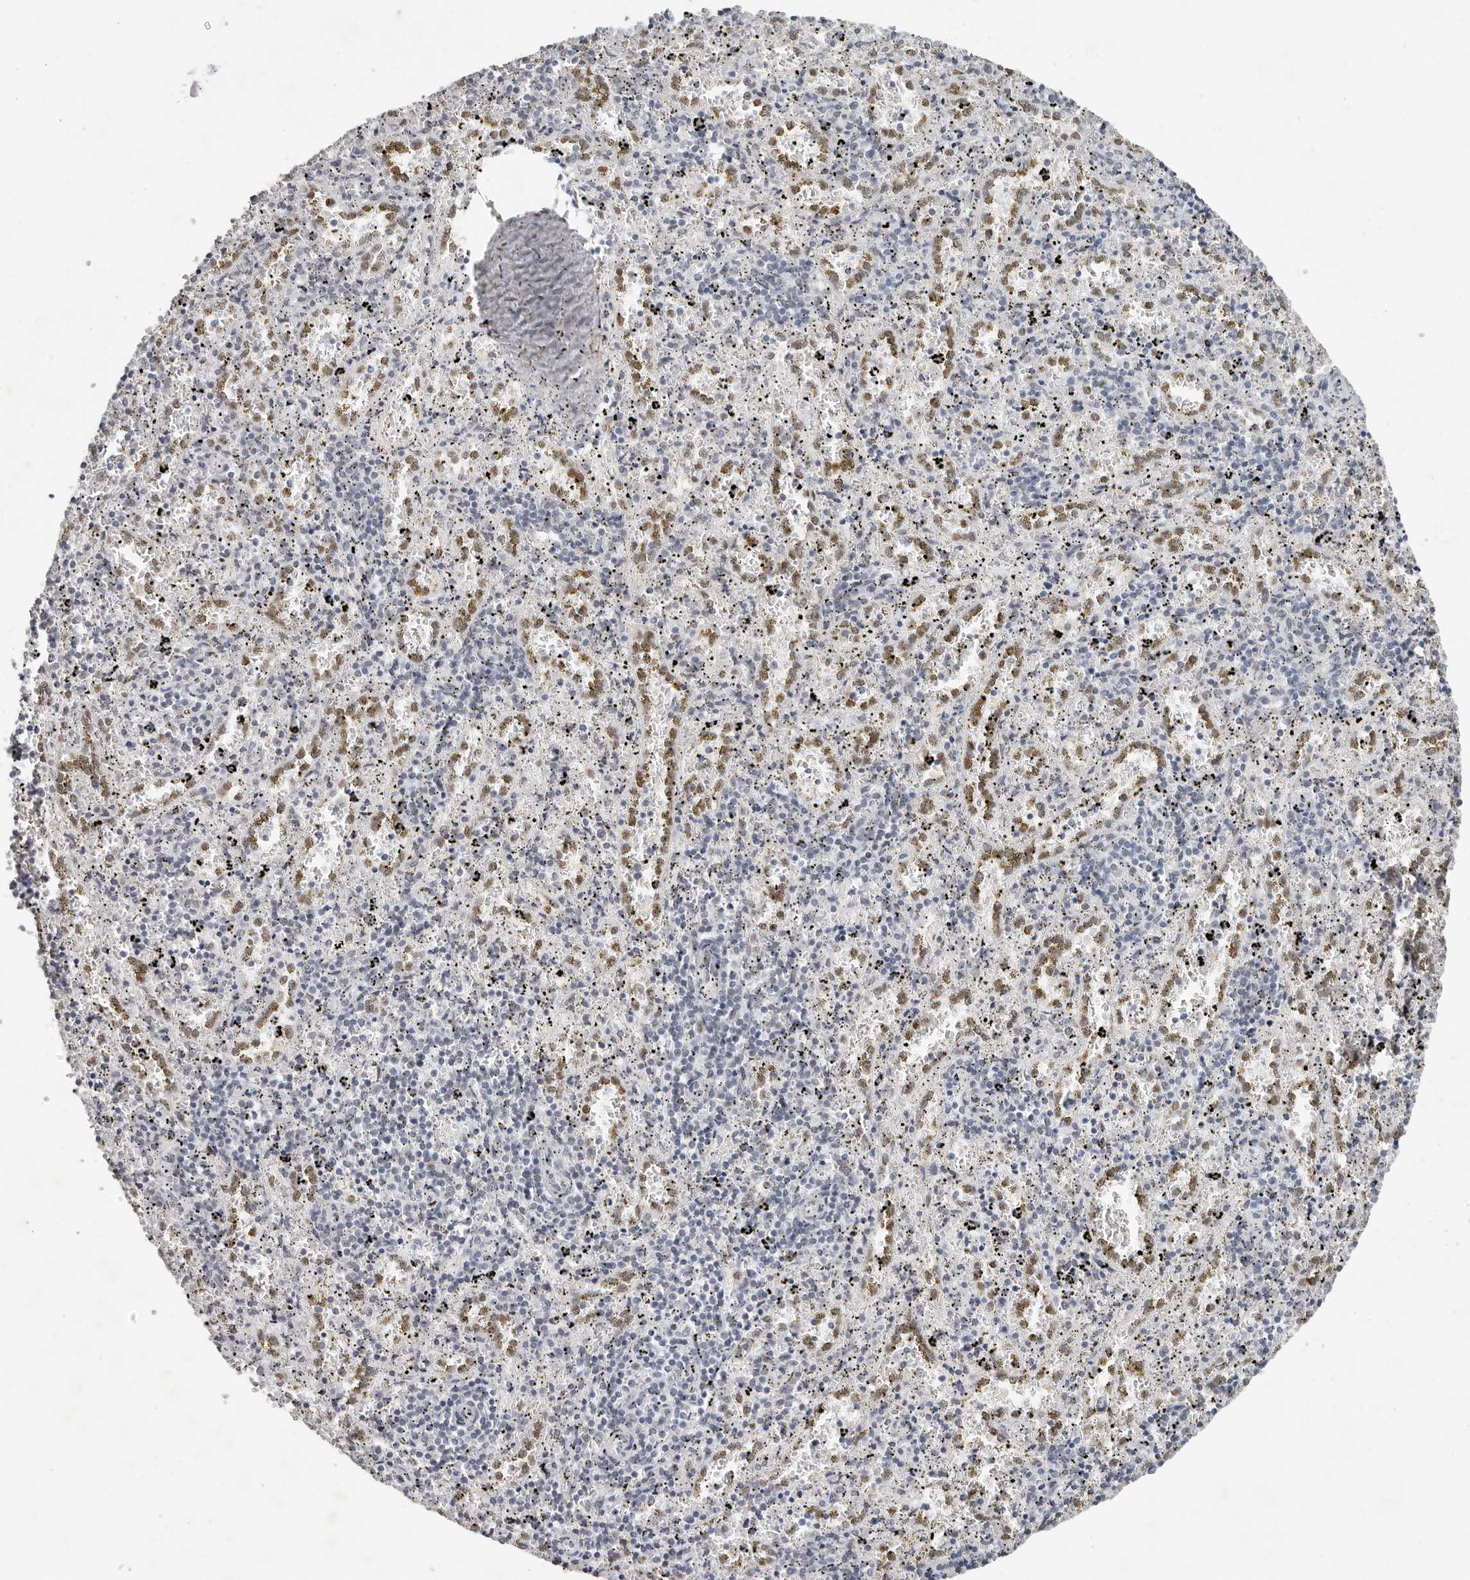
{"staining": {"intensity": "negative", "quantity": "none", "location": "none"}, "tissue": "spleen", "cell_type": "Cells in red pulp", "image_type": "normal", "snomed": [{"axis": "morphology", "description": "Normal tissue, NOS"}, {"axis": "topography", "description": "Spleen"}], "caption": "Histopathology image shows no significant protein staining in cells in red pulp of unremarkable spleen. (Brightfield microscopy of DAB immunohistochemistry (IHC) at high magnification).", "gene": "LARP7", "patient": {"sex": "male", "age": 11}}